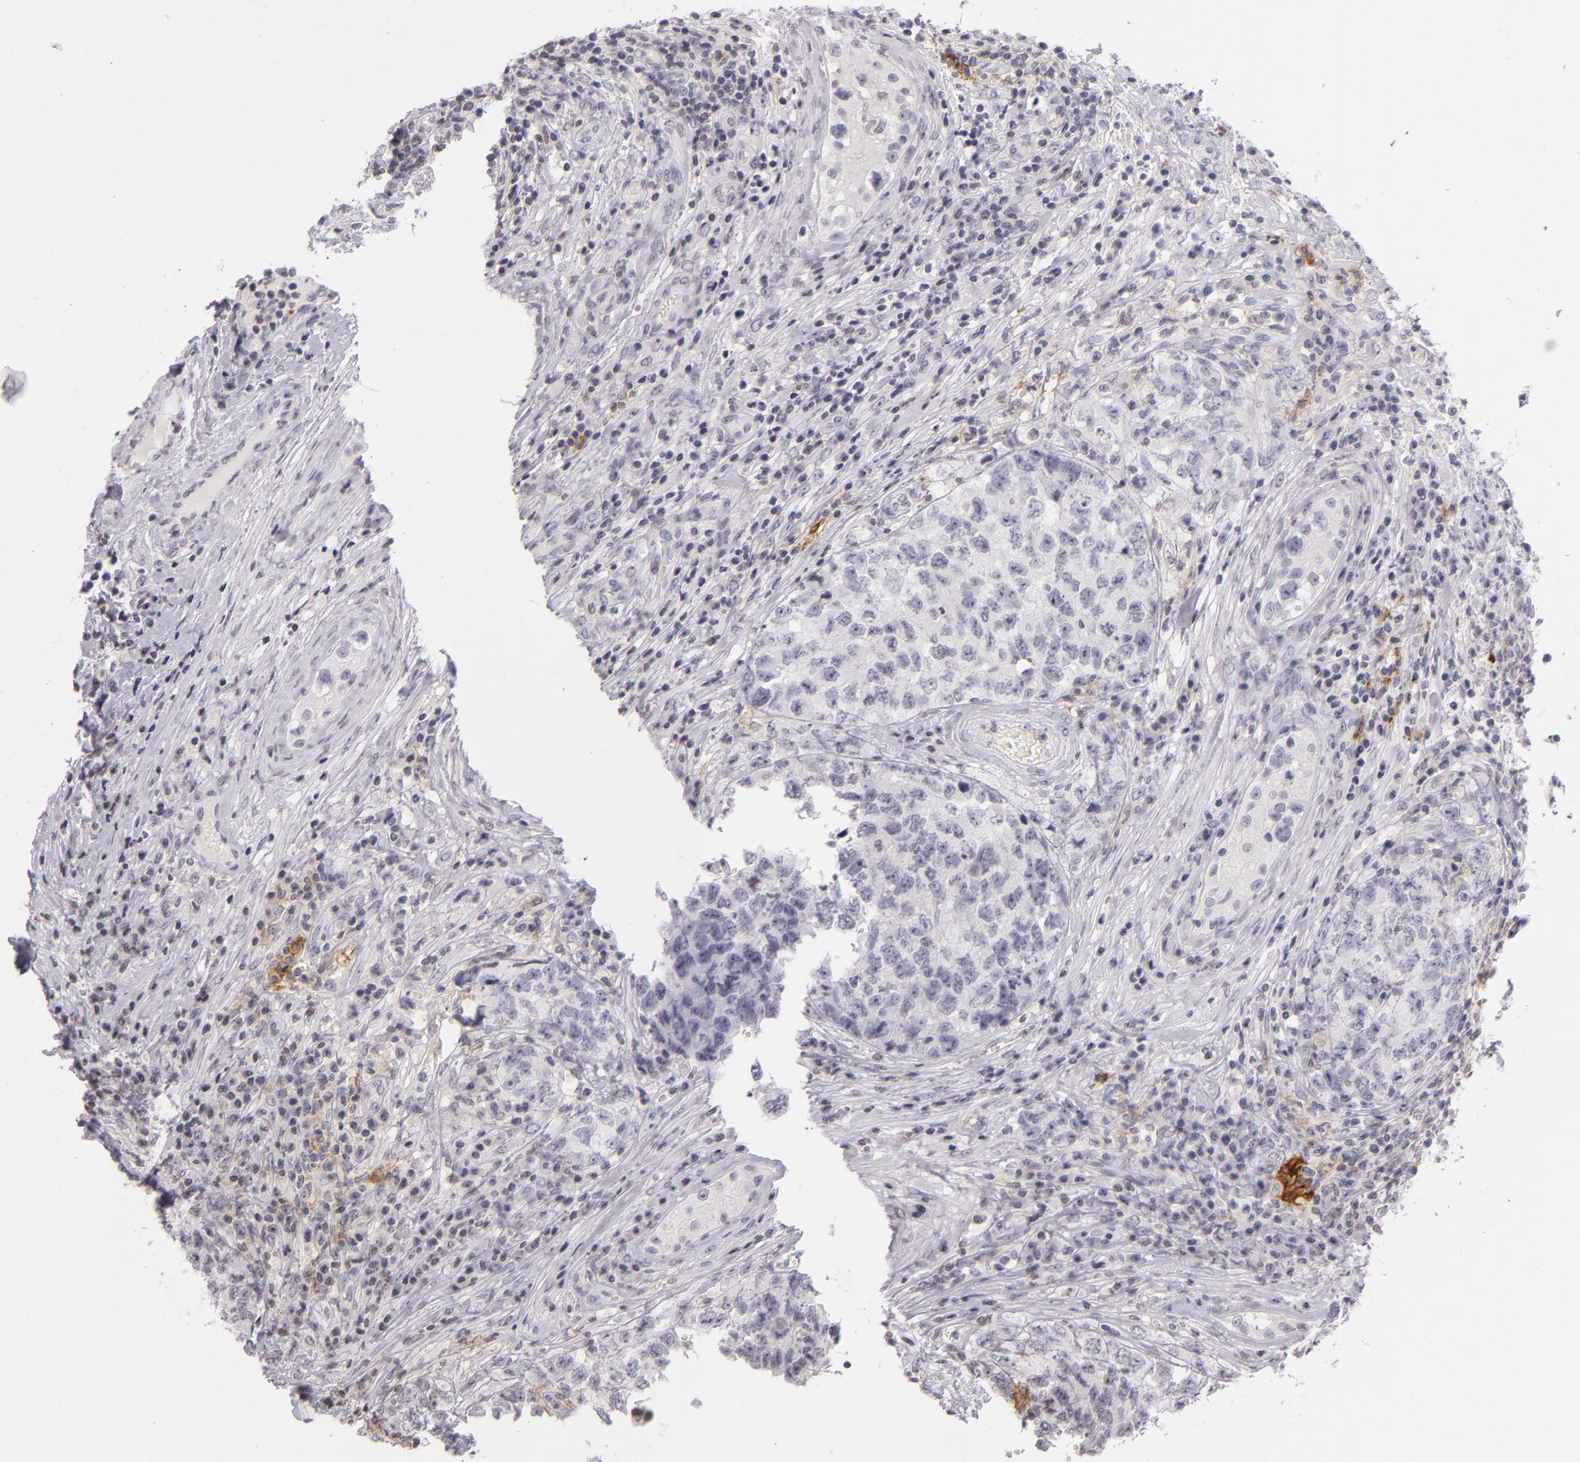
{"staining": {"intensity": "negative", "quantity": "none", "location": "none"}, "tissue": "testis cancer", "cell_type": "Tumor cells", "image_type": "cancer", "snomed": [{"axis": "morphology", "description": "Carcinoma, Embryonal, NOS"}, {"axis": "topography", "description": "Testis"}], "caption": "High power microscopy histopathology image of an IHC histopathology image of embryonal carcinoma (testis), revealing no significant expression in tumor cells.", "gene": "CD40", "patient": {"sex": "male", "age": 31}}